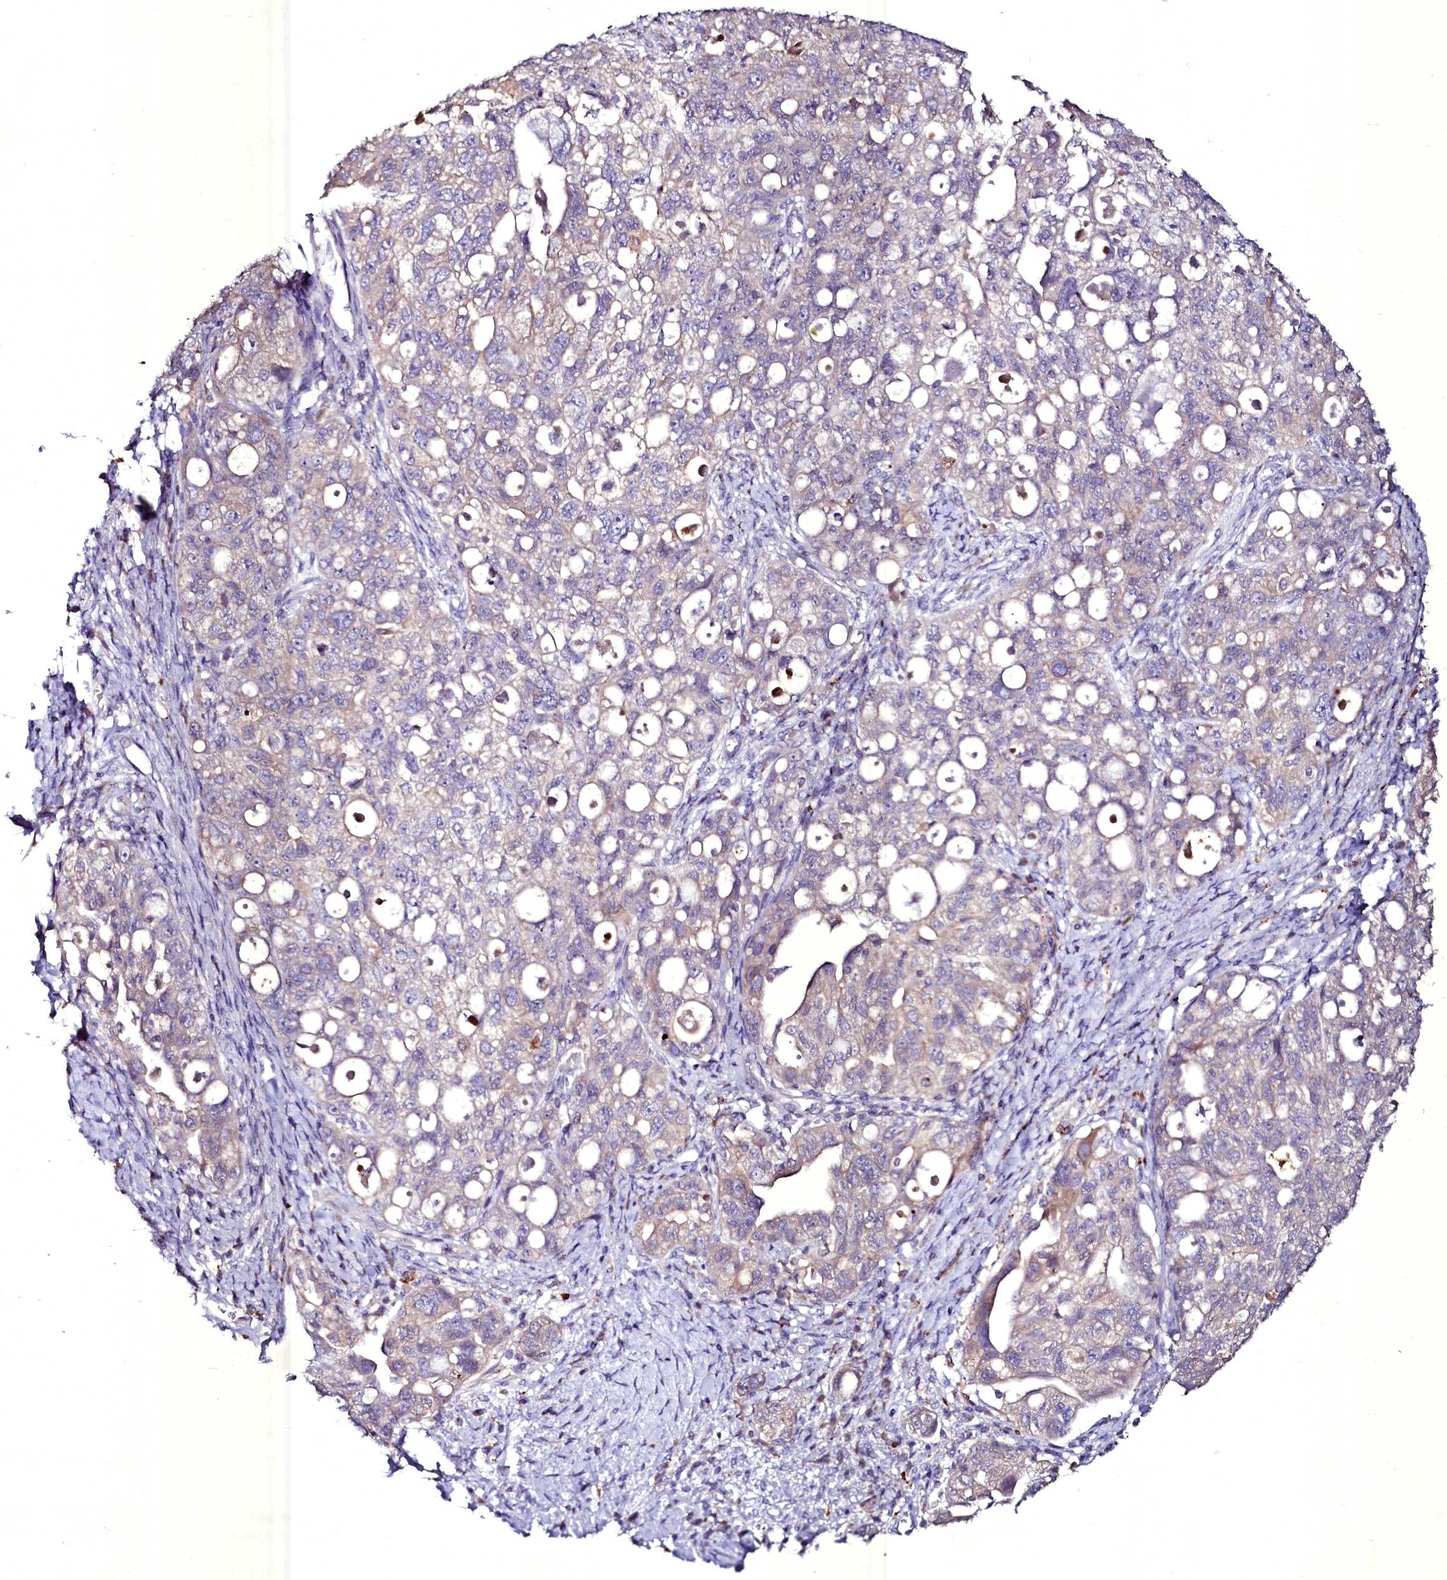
{"staining": {"intensity": "negative", "quantity": "none", "location": "none"}, "tissue": "ovarian cancer", "cell_type": "Tumor cells", "image_type": "cancer", "snomed": [{"axis": "morphology", "description": "Carcinoma, NOS"}, {"axis": "morphology", "description": "Cystadenocarcinoma, serous, NOS"}, {"axis": "topography", "description": "Ovary"}], "caption": "A high-resolution histopathology image shows immunohistochemistry staining of ovarian cancer, which displays no significant staining in tumor cells. Brightfield microscopy of immunohistochemistry stained with DAB (brown) and hematoxylin (blue), captured at high magnification.", "gene": "SELENOT", "patient": {"sex": "female", "age": 69}}